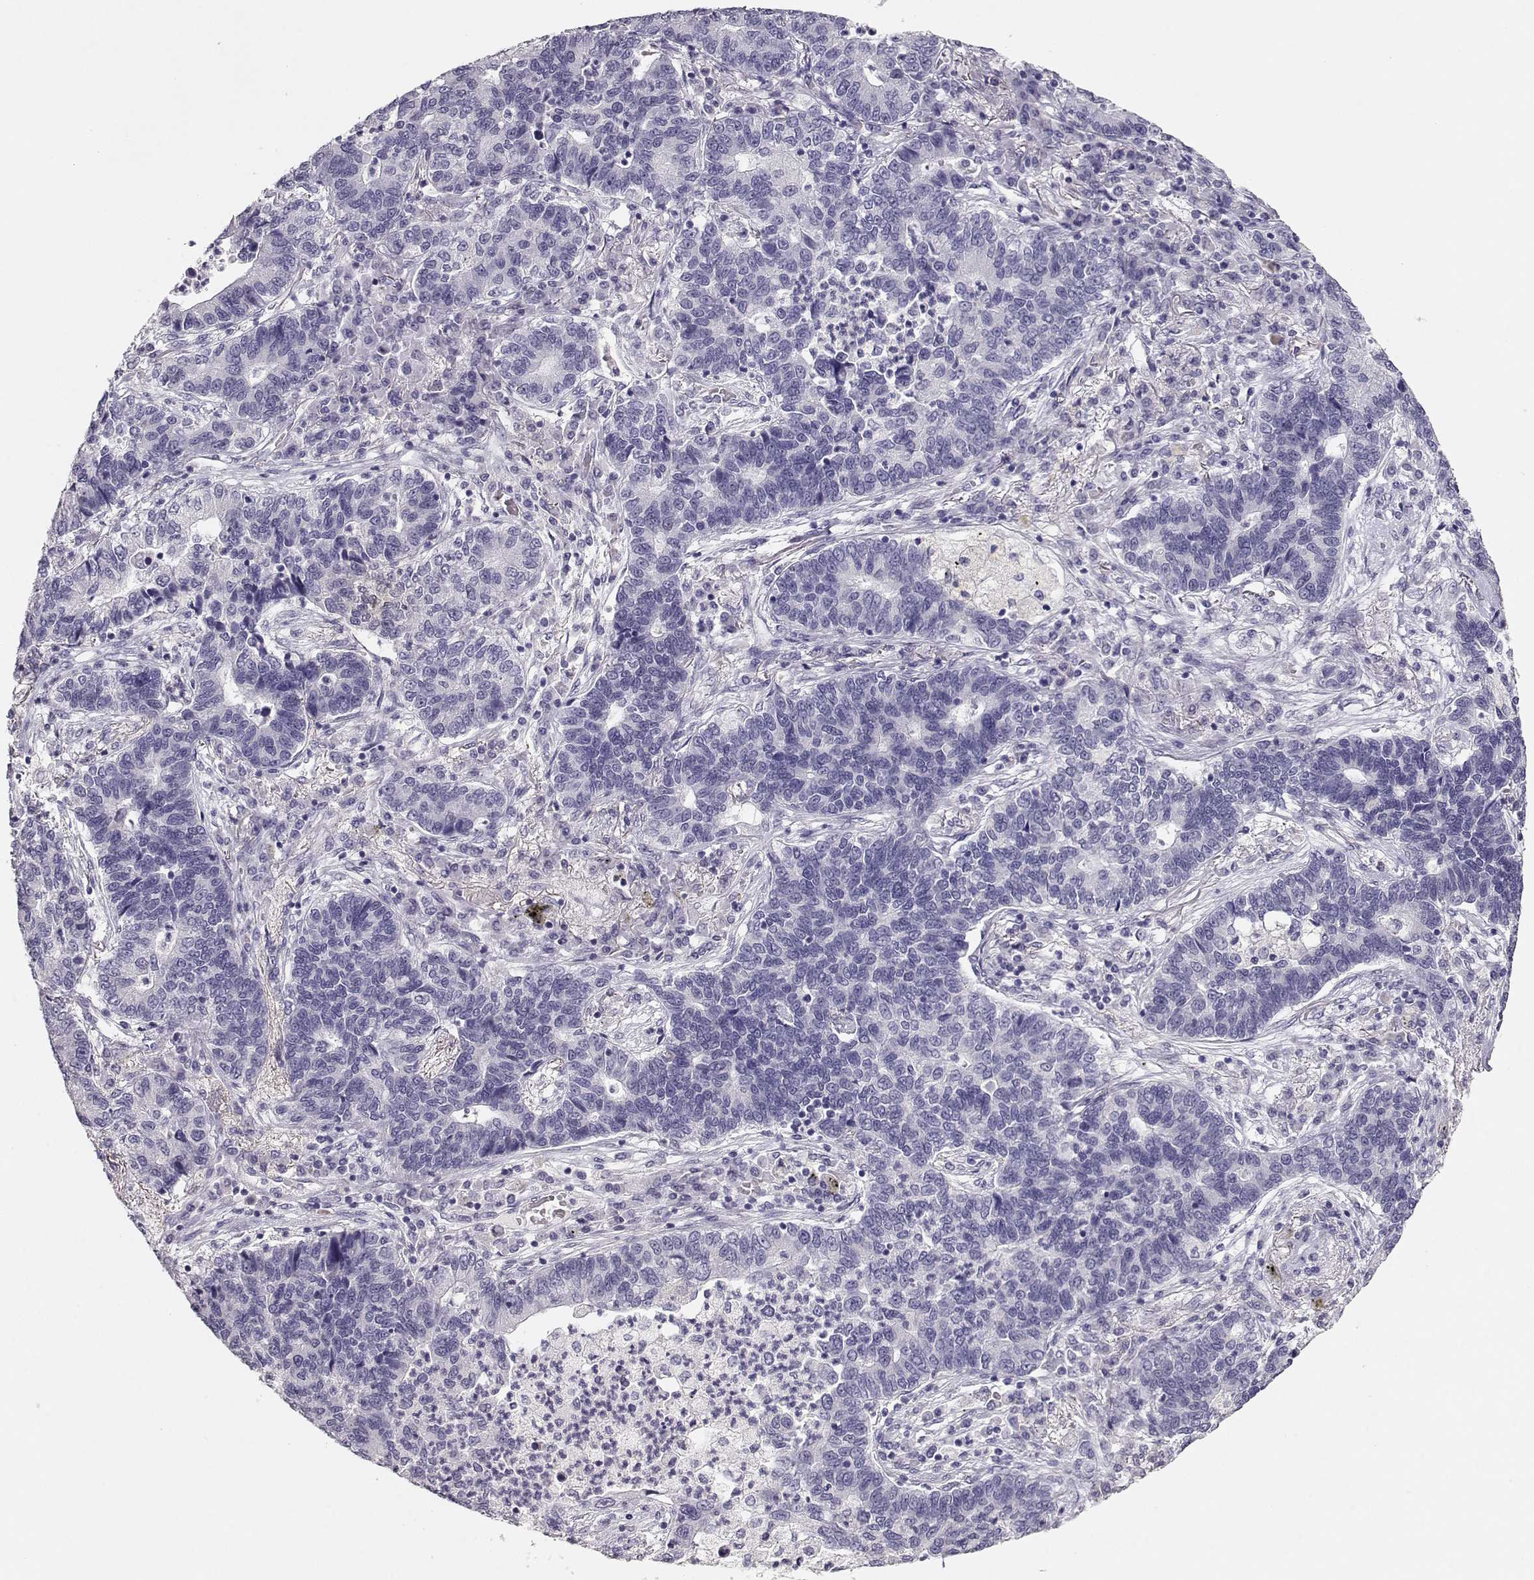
{"staining": {"intensity": "negative", "quantity": "none", "location": "none"}, "tissue": "lung cancer", "cell_type": "Tumor cells", "image_type": "cancer", "snomed": [{"axis": "morphology", "description": "Adenocarcinoma, NOS"}, {"axis": "topography", "description": "Lung"}], "caption": "Immunohistochemistry (IHC) micrograph of neoplastic tissue: human lung adenocarcinoma stained with DAB displays no significant protein positivity in tumor cells.", "gene": "MAGEC1", "patient": {"sex": "female", "age": 57}}